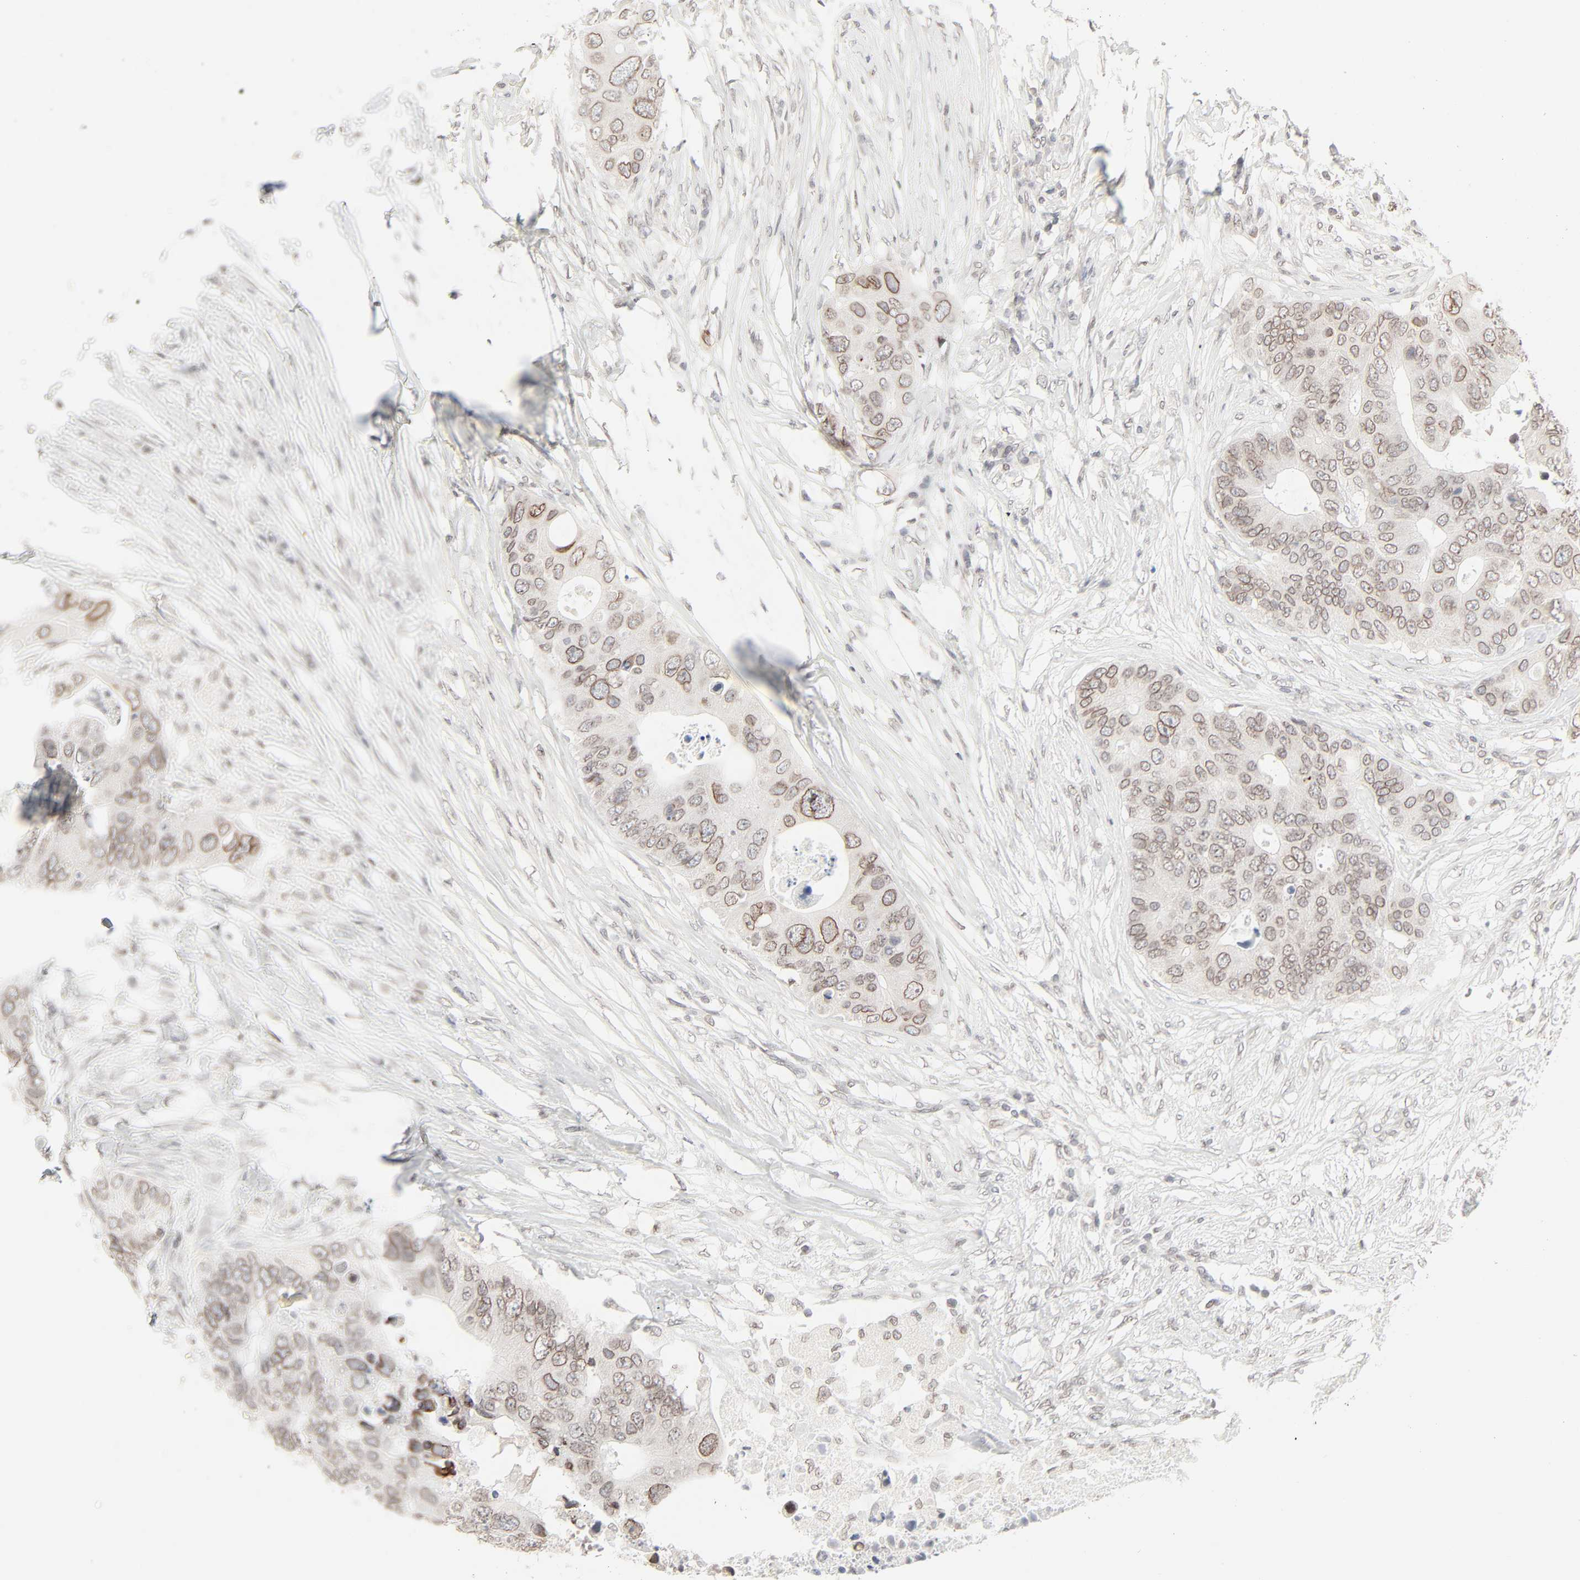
{"staining": {"intensity": "weak", "quantity": "25%-75%", "location": "cytoplasmic/membranous,nuclear"}, "tissue": "colorectal cancer", "cell_type": "Tumor cells", "image_type": "cancer", "snomed": [{"axis": "morphology", "description": "Adenocarcinoma, NOS"}, {"axis": "topography", "description": "Colon"}], "caption": "A low amount of weak cytoplasmic/membranous and nuclear expression is present in about 25%-75% of tumor cells in colorectal cancer tissue.", "gene": "MAD1L1", "patient": {"sex": "male", "age": 71}}